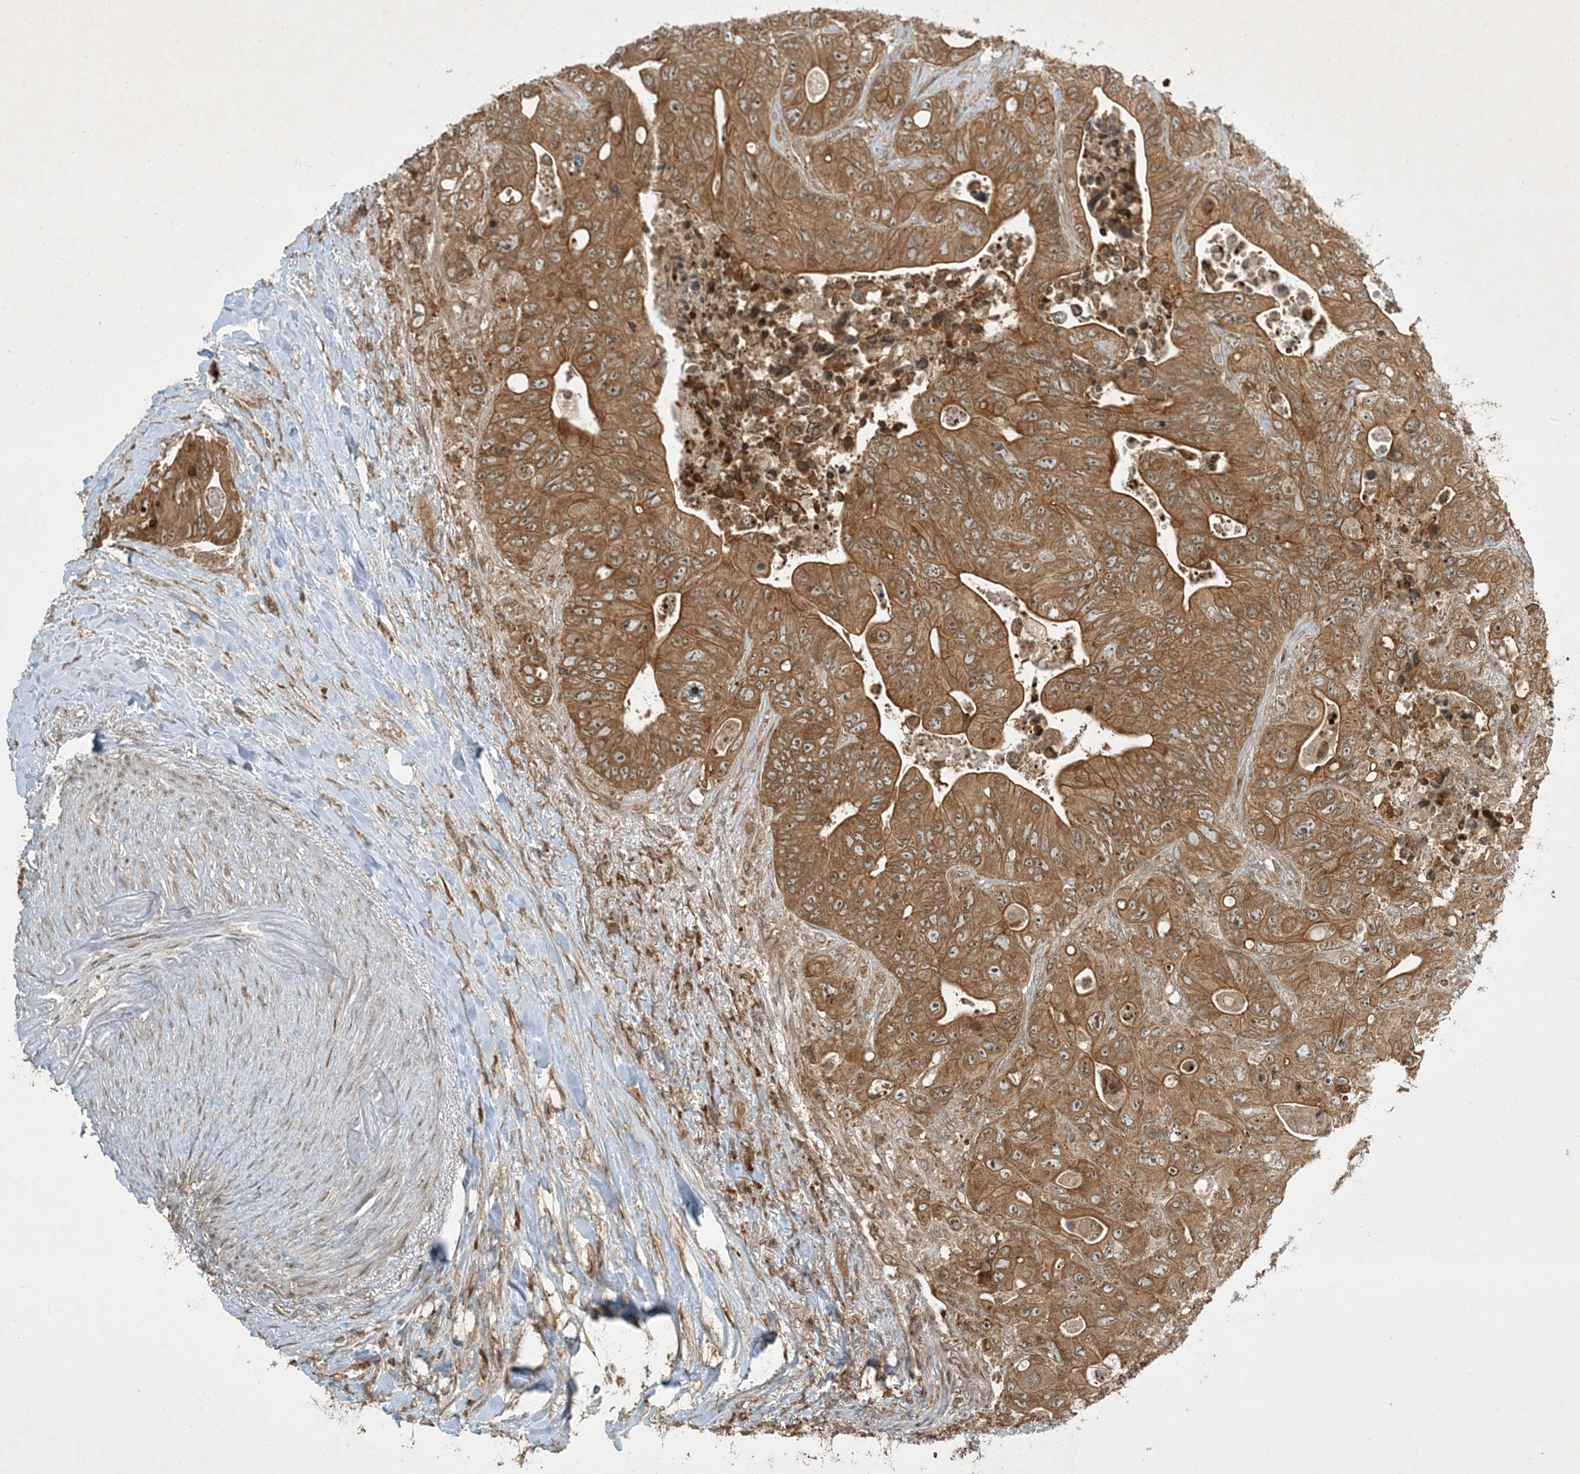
{"staining": {"intensity": "moderate", "quantity": ">75%", "location": "cytoplasmic/membranous"}, "tissue": "colorectal cancer", "cell_type": "Tumor cells", "image_type": "cancer", "snomed": [{"axis": "morphology", "description": "Adenocarcinoma, NOS"}, {"axis": "topography", "description": "Colon"}], "caption": "Colorectal cancer (adenocarcinoma) tissue shows moderate cytoplasmic/membranous expression in approximately >75% of tumor cells", "gene": "COMMD8", "patient": {"sex": "female", "age": 46}}